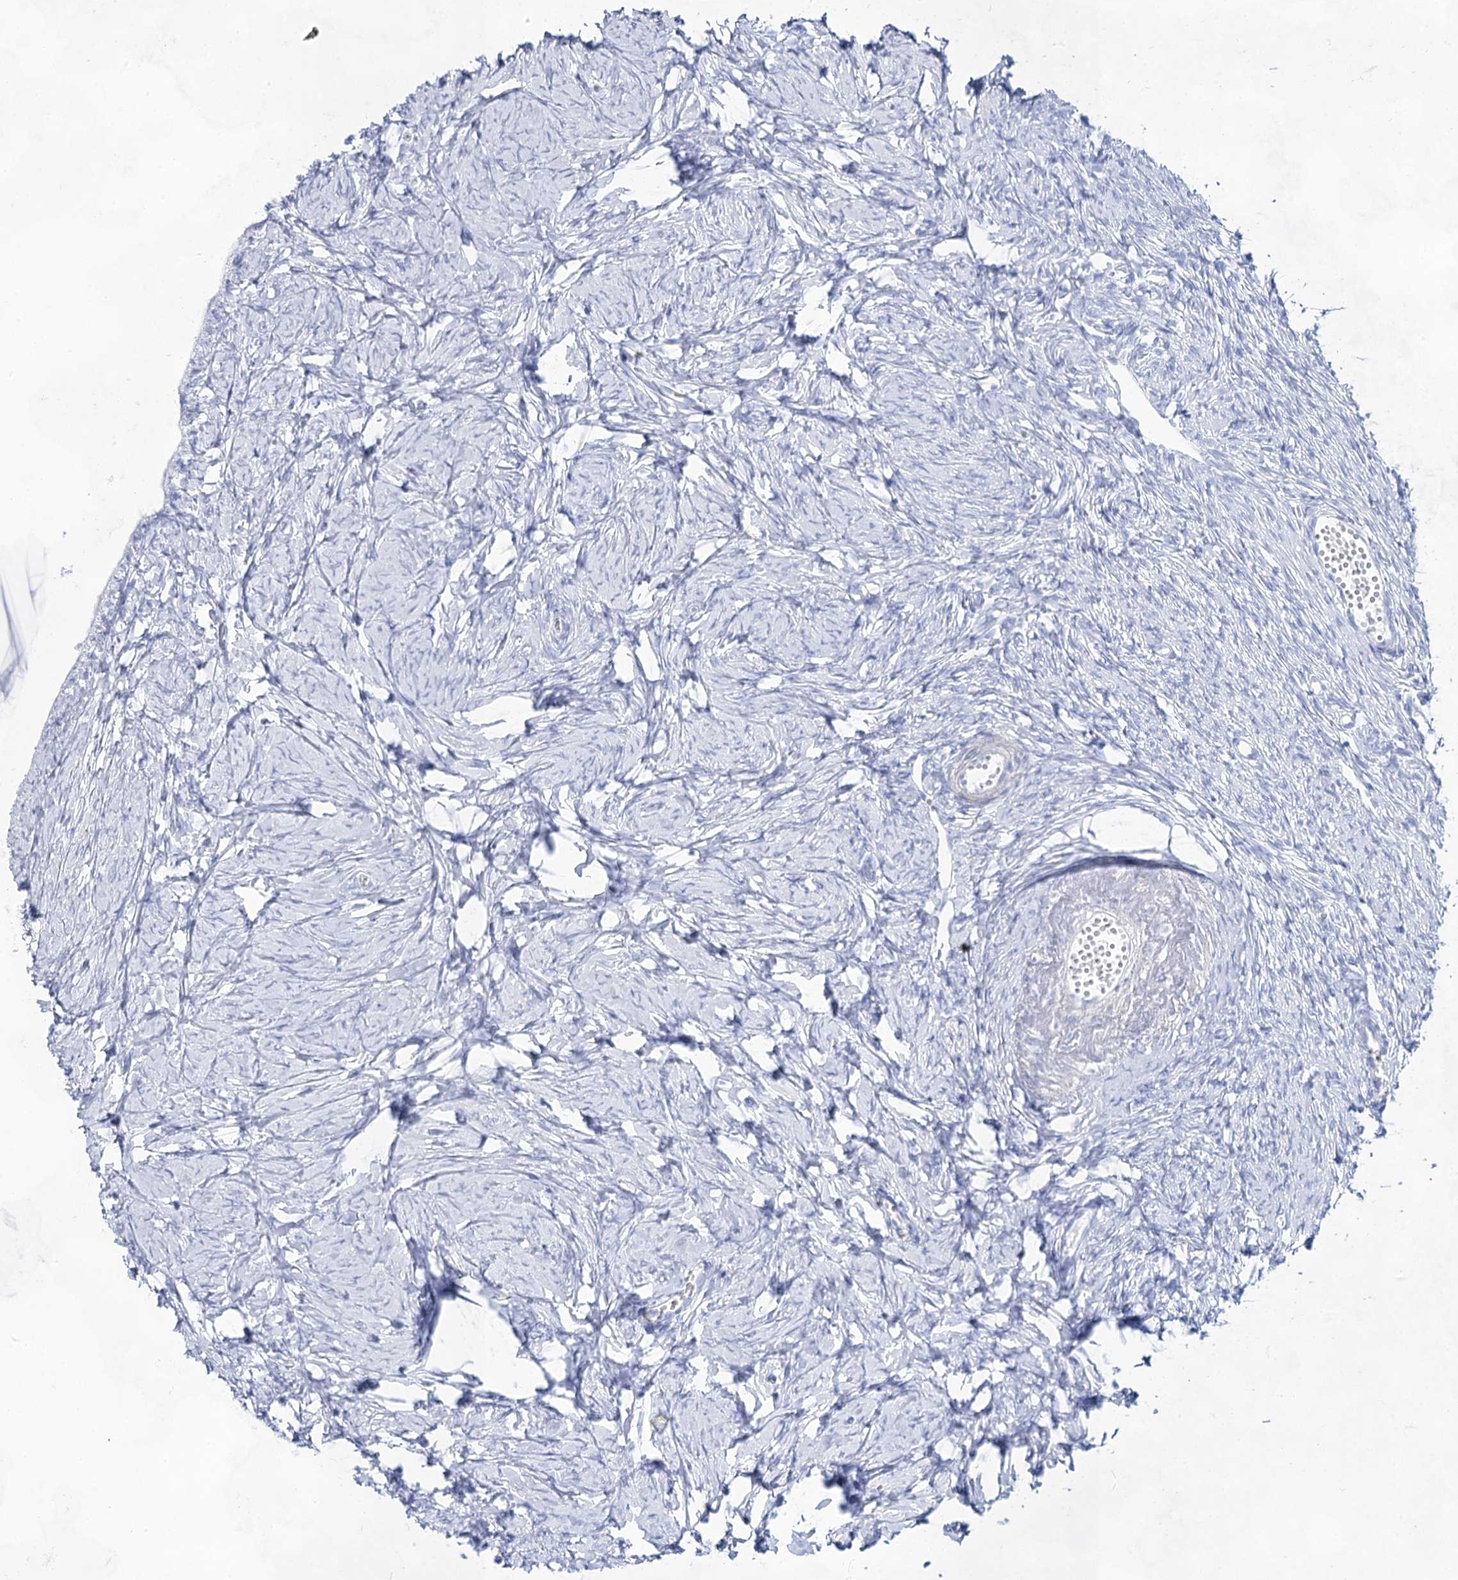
{"staining": {"intensity": "negative", "quantity": "none", "location": "none"}, "tissue": "ovary", "cell_type": "Ovarian stroma cells", "image_type": "normal", "snomed": [{"axis": "morphology", "description": "Normal tissue, NOS"}, {"axis": "topography", "description": "Ovary"}], "caption": "Immunohistochemical staining of unremarkable human ovary displays no significant positivity in ovarian stroma cells.", "gene": "ACRV1", "patient": {"sex": "female", "age": 51}}